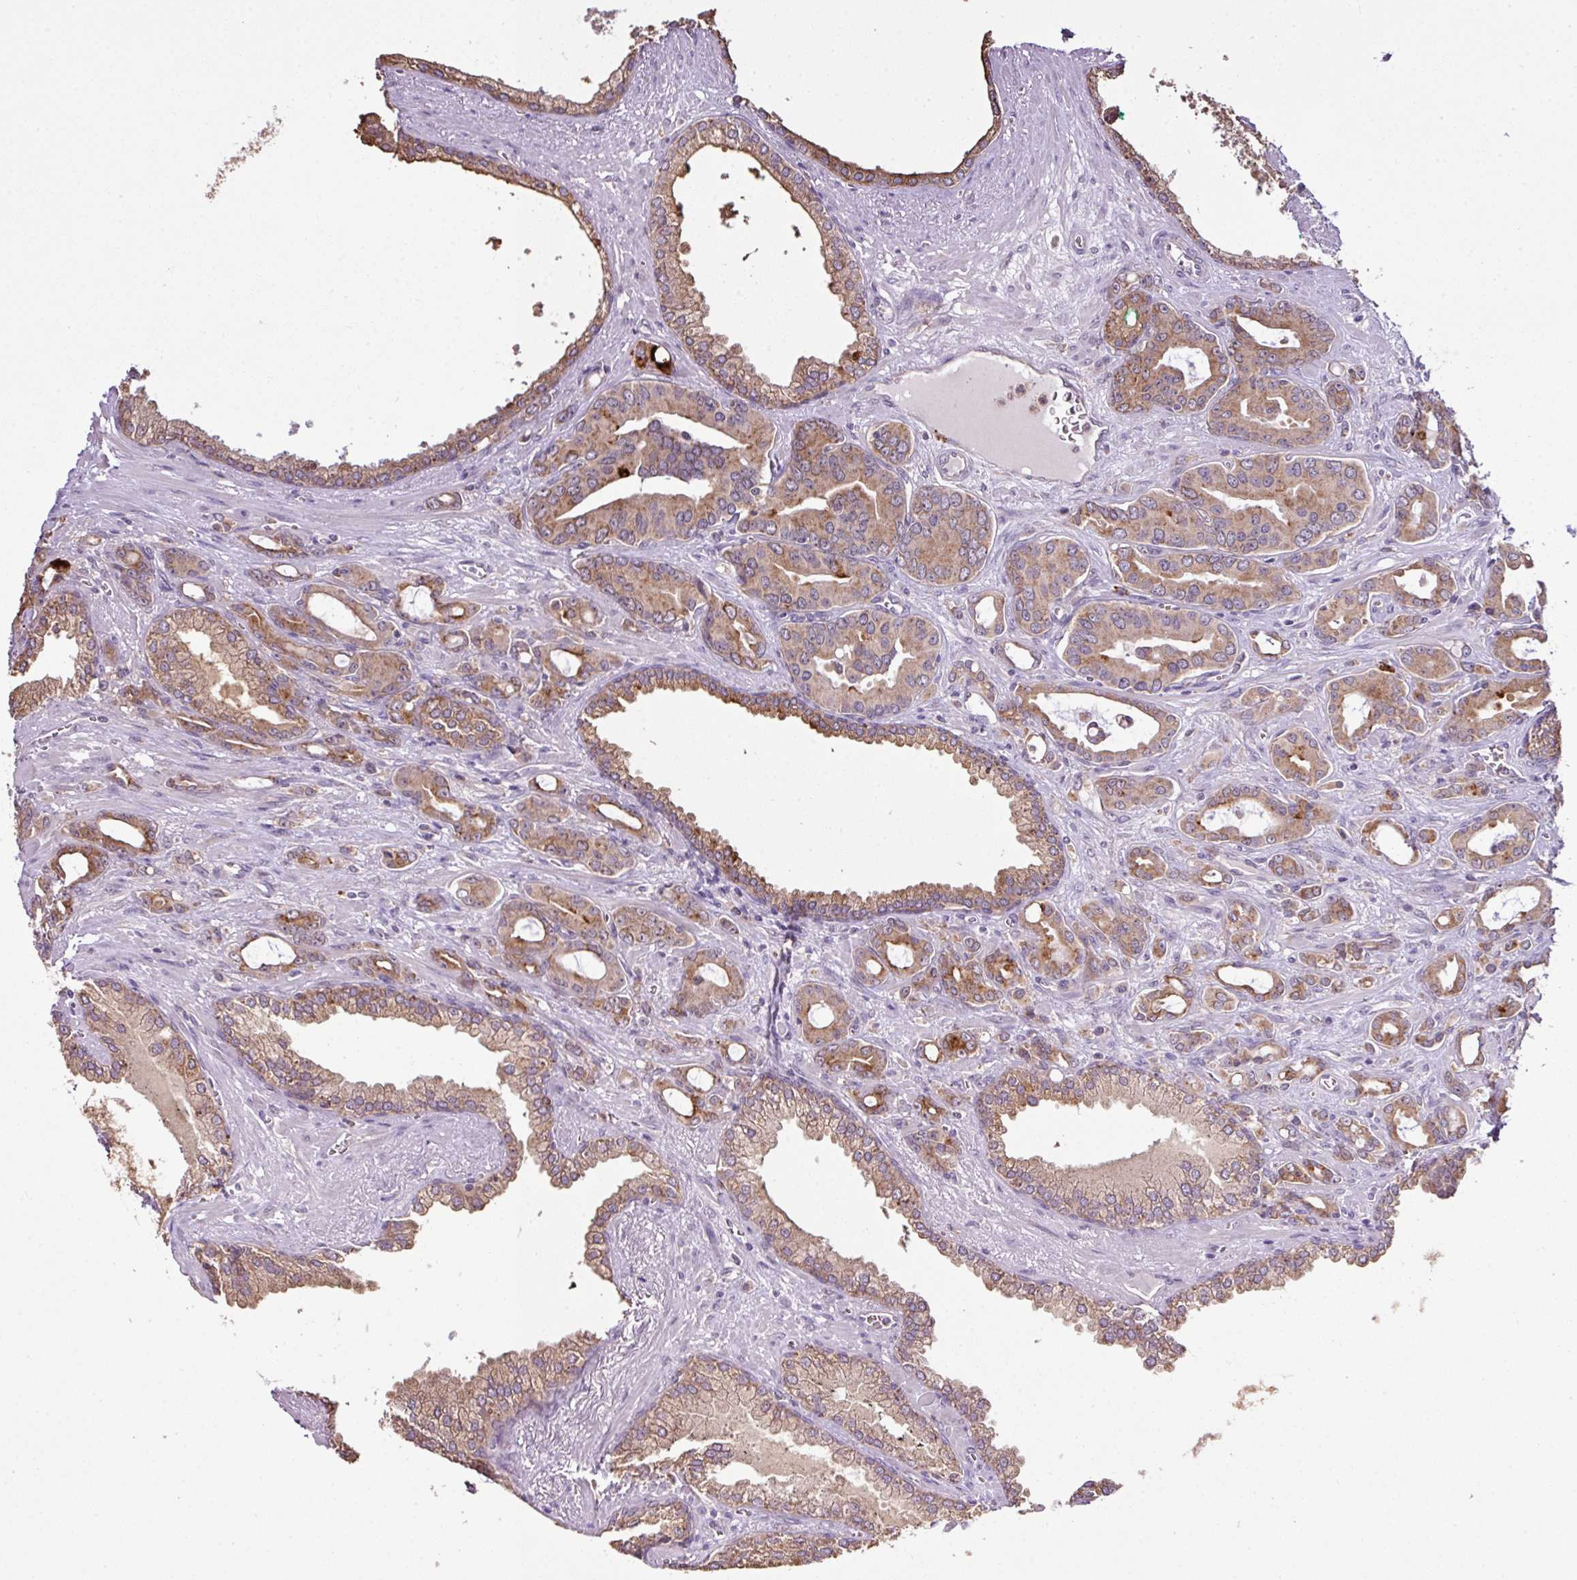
{"staining": {"intensity": "moderate", "quantity": ">75%", "location": "cytoplasmic/membranous"}, "tissue": "prostate cancer", "cell_type": "Tumor cells", "image_type": "cancer", "snomed": [{"axis": "morphology", "description": "Adenocarcinoma, High grade"}, {"axis": "topography", "description": "Prostate"}], "caption": "DAB (3,3'-diaminobenzidine) immunohistochemical staining of prostate adenocarcinoma (high-grade) exhibits moderate cytoplasmic/membranous protein expression in approximately >75% of tumor cells.", "gene": "SMCO4", "patient": {"sex": "male", "age": 72}}